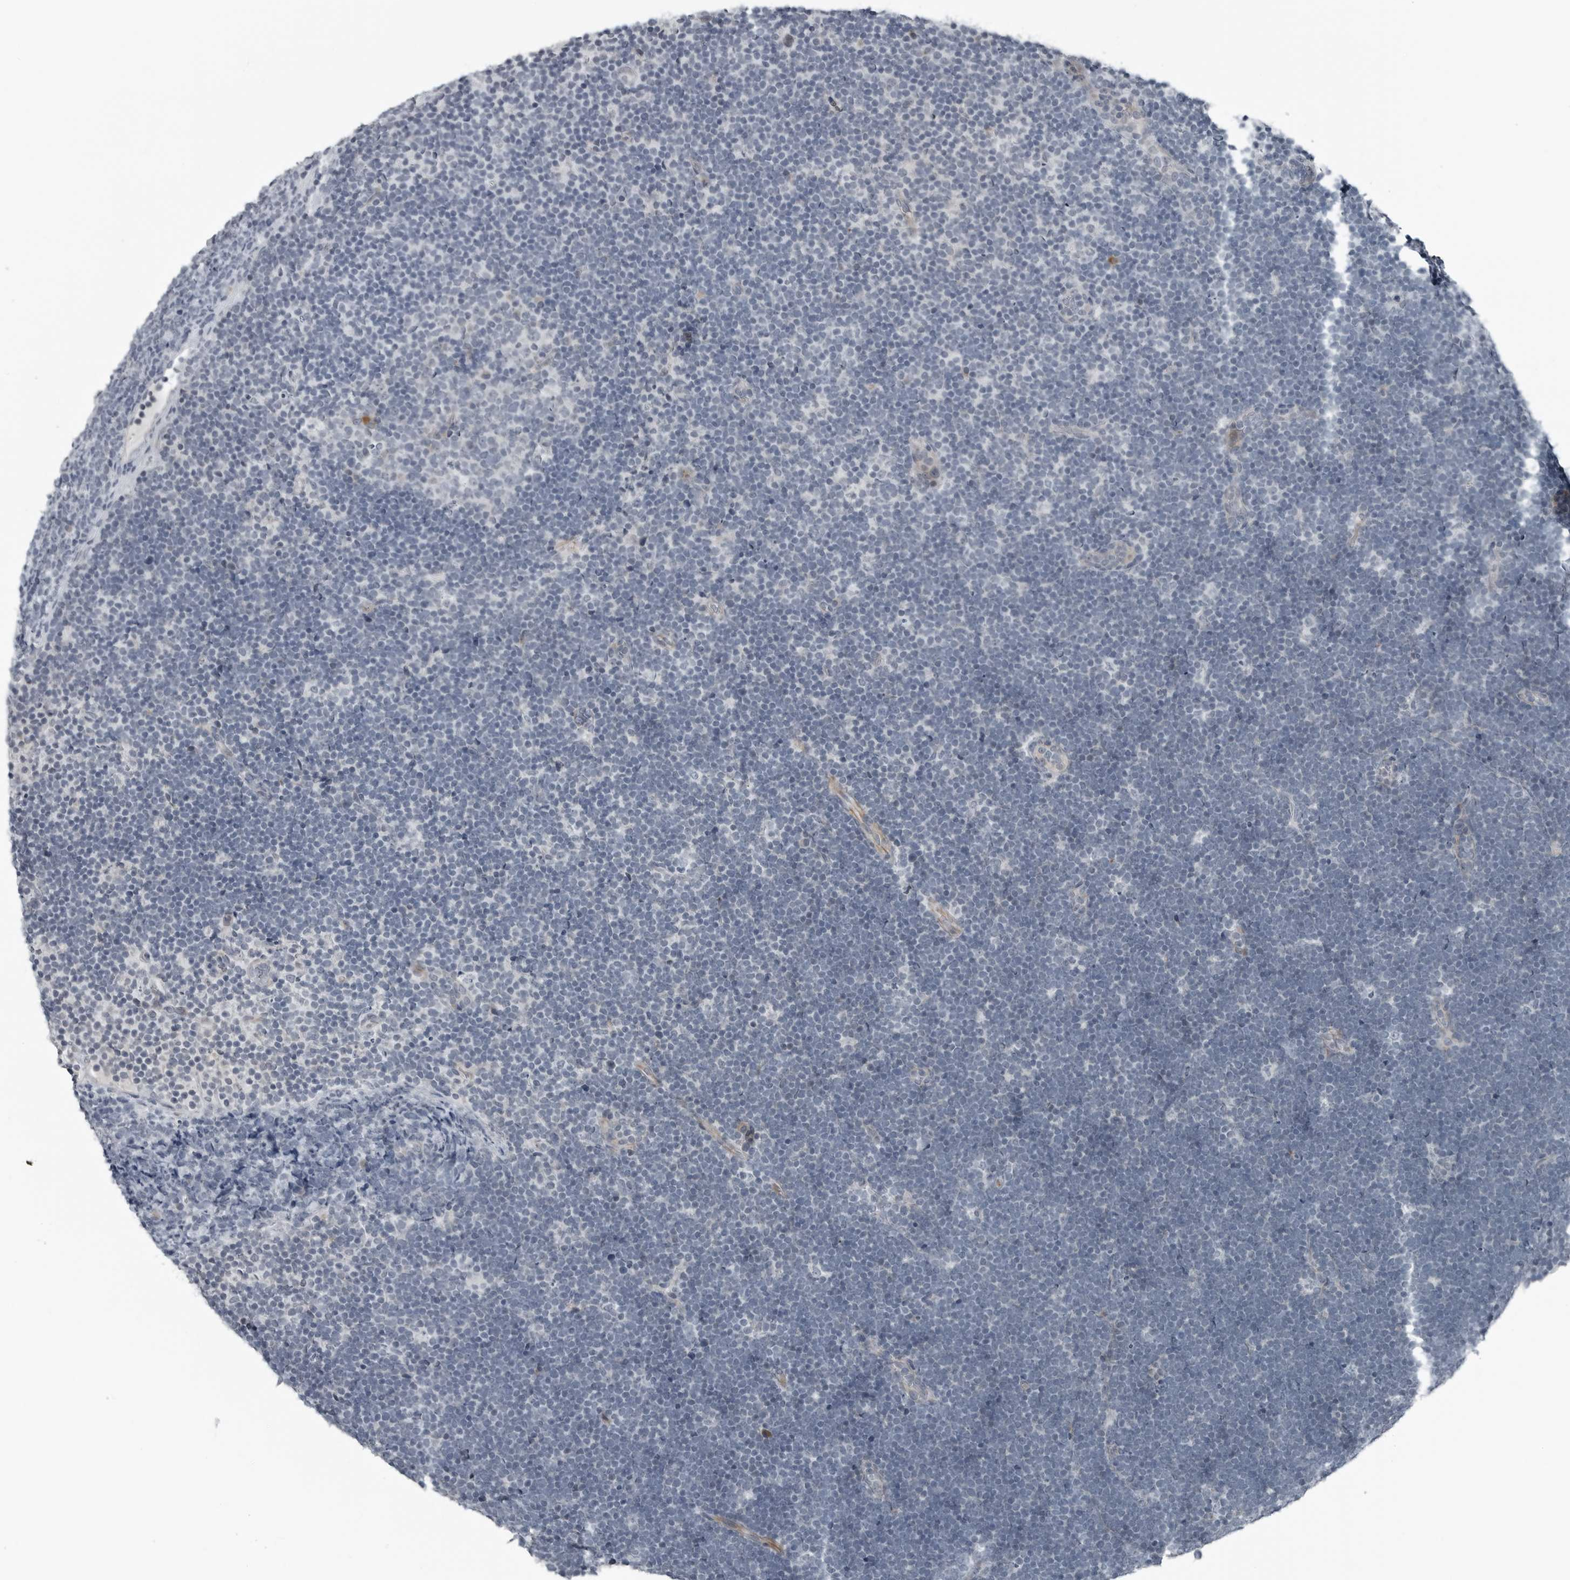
{"staining": {"intensity": "negative", "quantity": "none", "location": "none"}, "tissue": "lymphoma", "cell_type": "Tumor cells", "image_type": "cancer", "snomed": [{"axis": "morphology", "description": "Malignant lymphoma, non-Hodgkin's type, High grade"}, {"axis": "topography", "description": "Lymph node"}], "caption": "Human lymphoma stained for a protein using IHC displays no positivity in tumor cells.", "gene": "DNAAF11", "patient": {"sex": "male", "age": 13}}